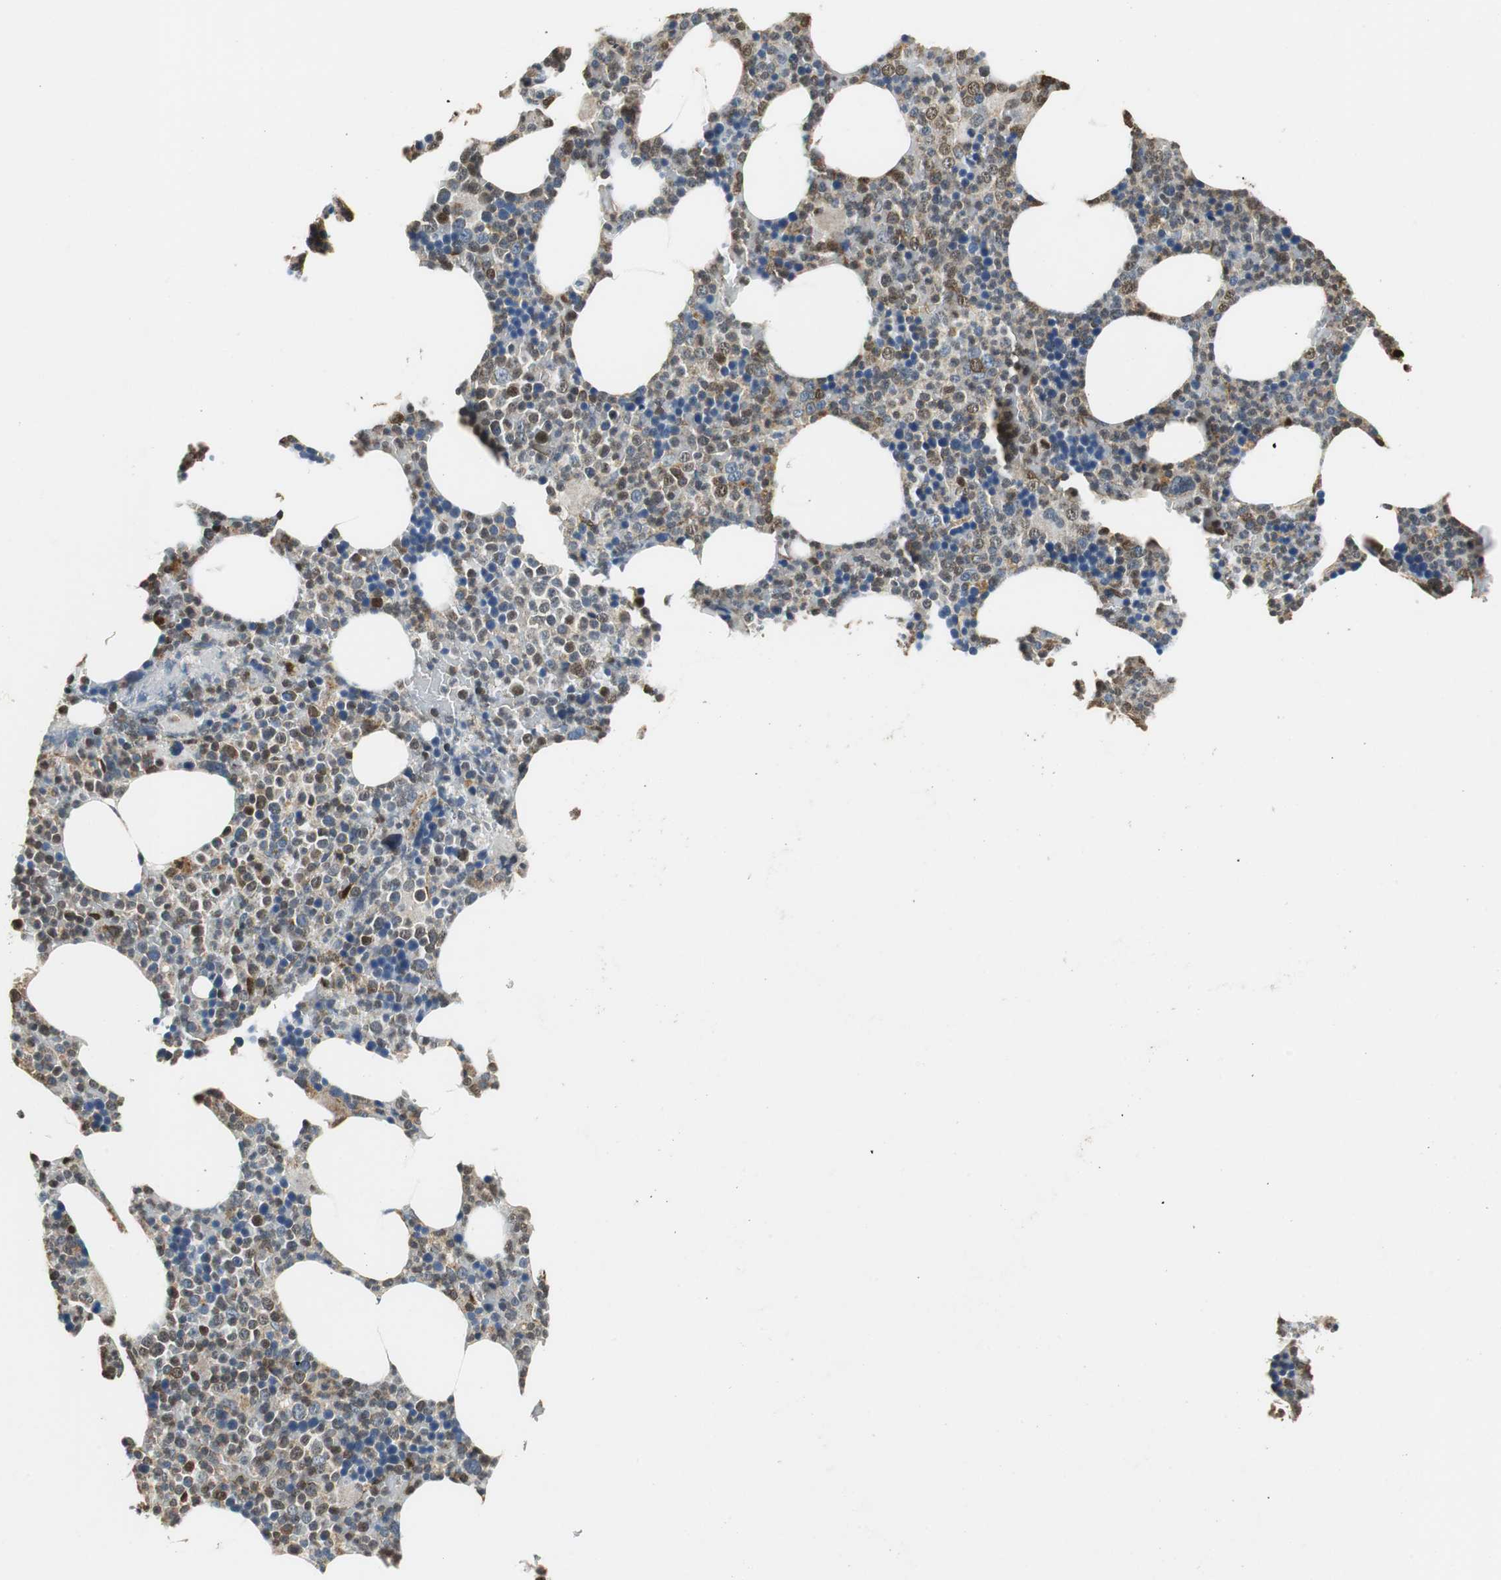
{"staining": {"intensity": "moderate", "quantity": "25%-75%", "location": "cytoplasmic/membranous"}, "tissue": "bone marrow", "cell_type": "Hematopoietic cells", "image_type": "normal", "snomed": [{"axis": "morphology", "description": "Normal tissue, NOS"}, {"axis": "topography", "description": "Bone marrow"}], "caption": "A high-resolution histopathology image shows immunohistochemistry (IHC) staining of benign bone marrow, which exhibits moderate cytoplasmic/membranous positivity in approximately 25%-75% of hematopoietic cells. (DAB IHC with brightfield microscopy, high magnification).", "gene": "GSDMD", "patient": {"sex": "female", "age": 66}}